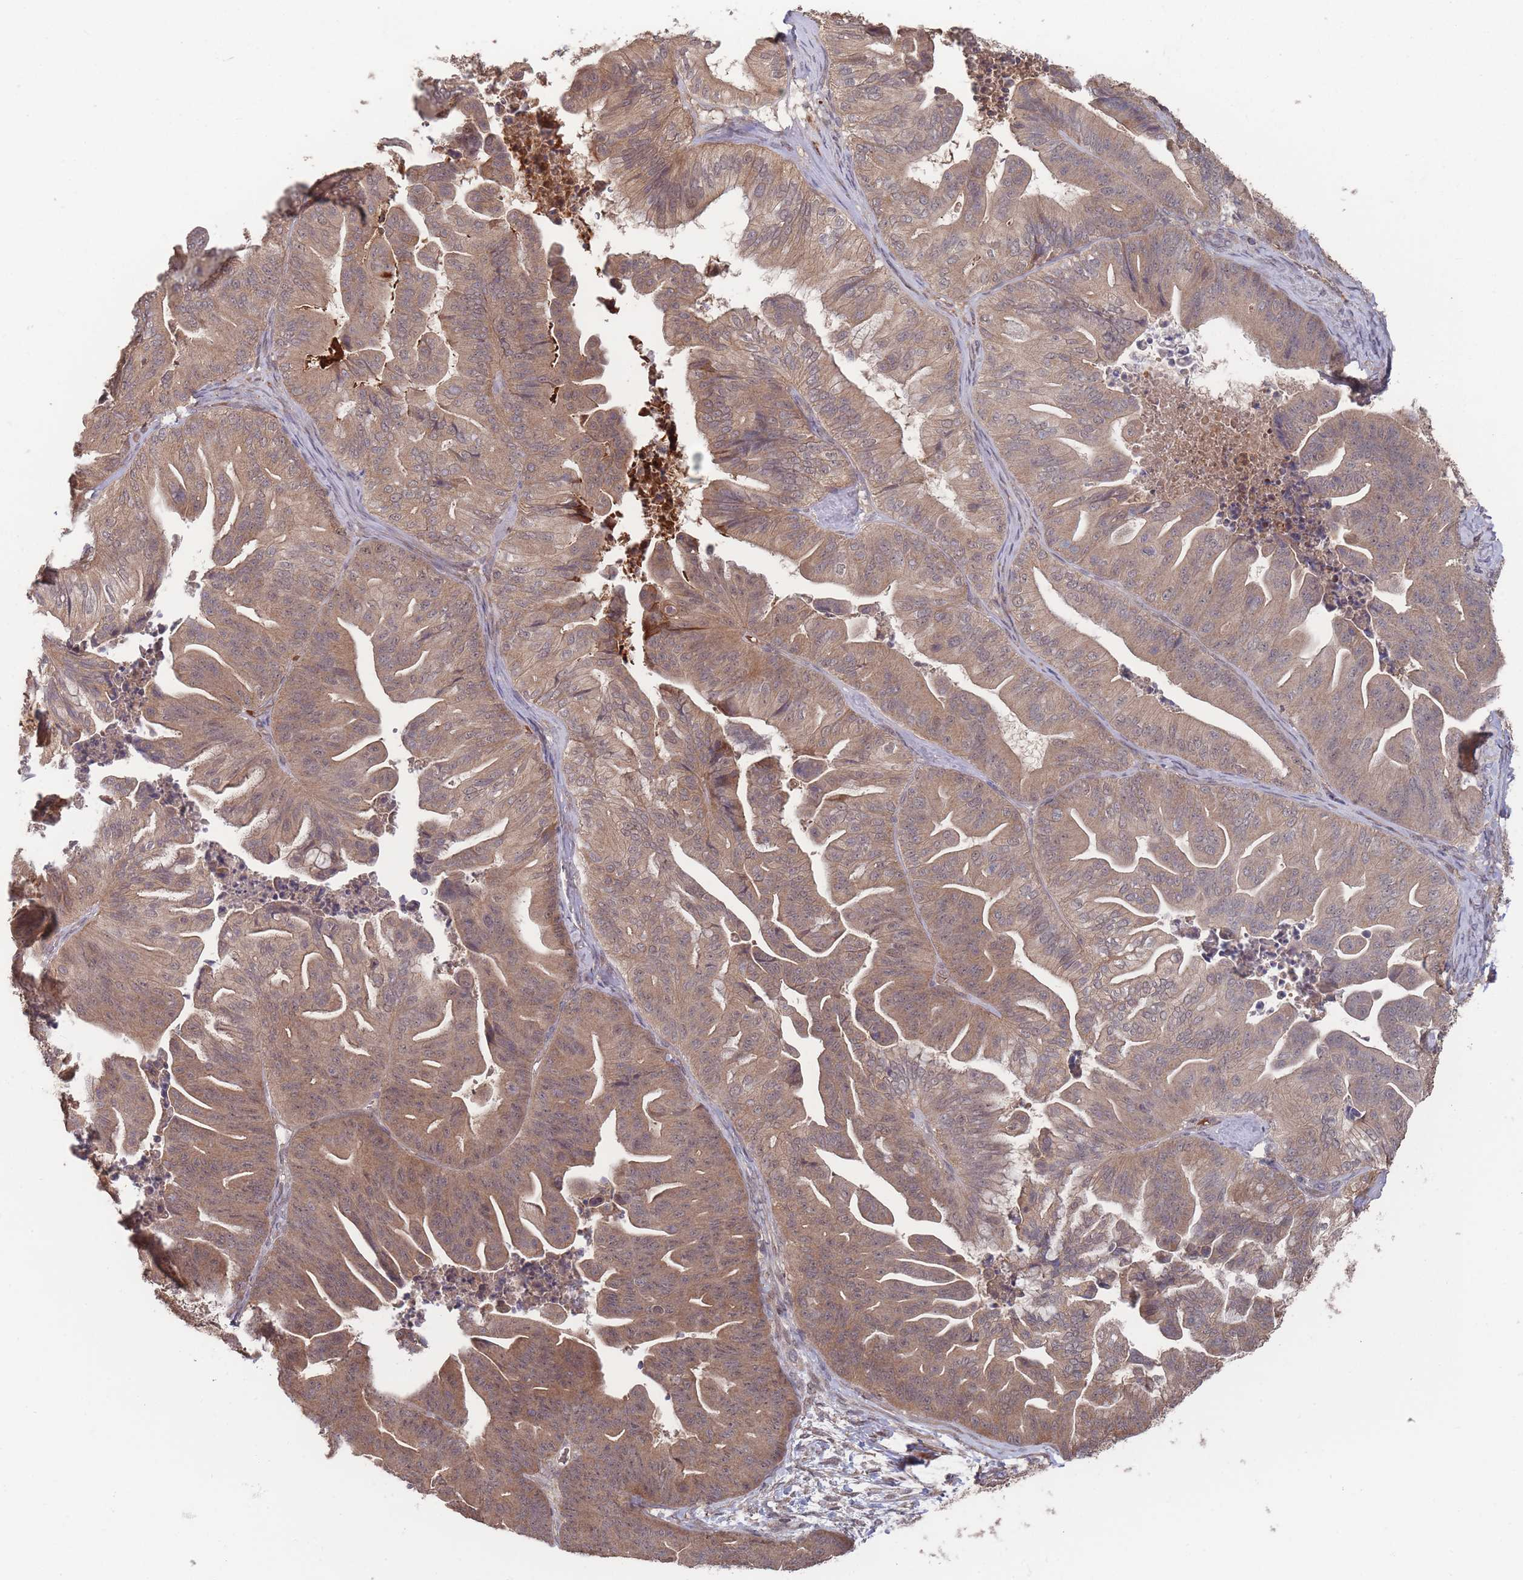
{"staining": {"intensity": "moderate", "quantity": ">75%", "location": "cytoplasmic/membranous"}, "tissue": "ovarian cancer", "cell_type": "Tumor cells", "image_type": "cancer", "snomed": [{"axis": "morphology", "description": "Cystadenocarcinoma, mucinous, NOS"}, {"axis": "topography", "description": "Ovary"}], "caption": "Moderate cytoplasmic/membranous expression is appreciated in about >75% of tumor cells in mucinous cystadenocarcinoma (ovarian). (DAB (3,3'-diaminobenzidine) = brown stain, brightfield microscopy at high magnification).", "gene": "SF3B1", "patient": {"sex": "female", "age": 67}}